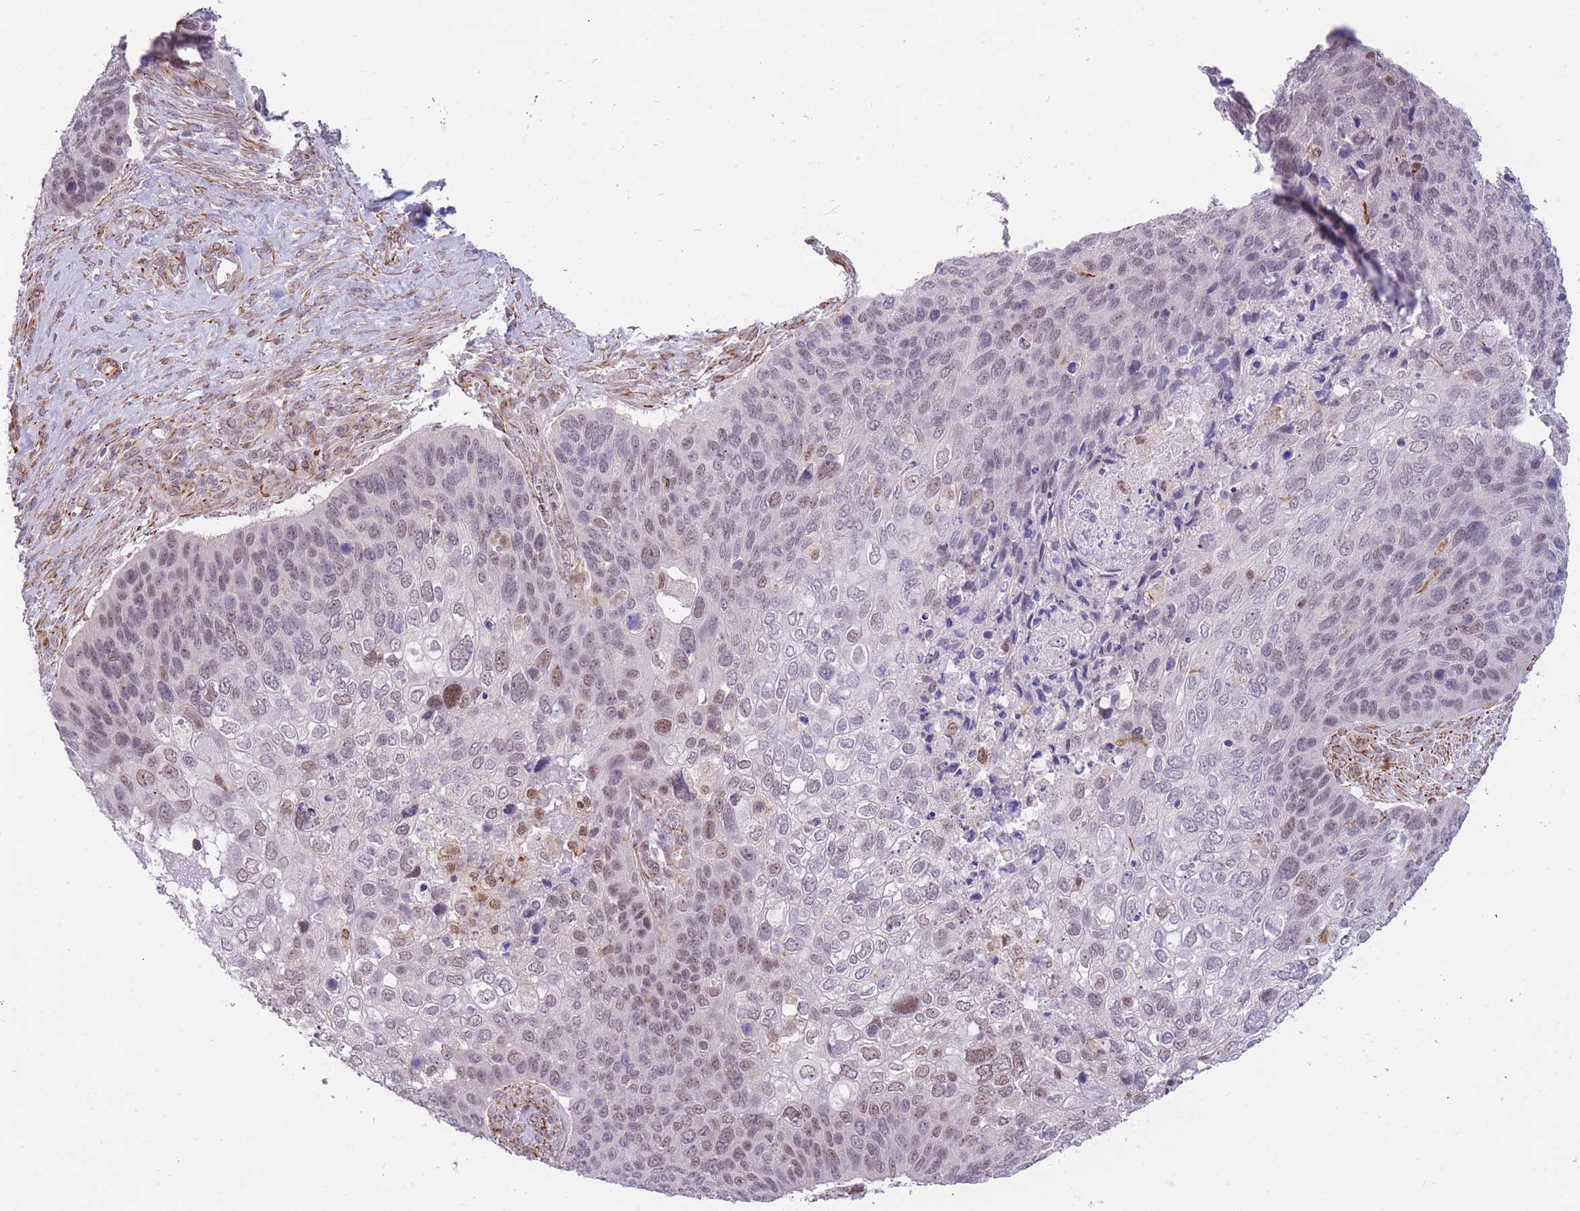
{"staining": {"intensity": "weak", "quantity": "25%-75%", "location": "nuclear"}, "tissue": "skin cancer", "cell_type": "Tumor cells", "image_type": "cancer", "snomed": [{"axis": "morphology", "description": "Basal cell carcinoma"}, {"axis": "topography", "description": "Skin"}], "caption": "An image showing weak nuclear positivity in approximately 25%-75% of tumor cells in skin basal cell carcinoma, as visualized by brown immunohistochemical staining.", "gene": "ELL", "patient": {"sex": "female", "age": 74}}